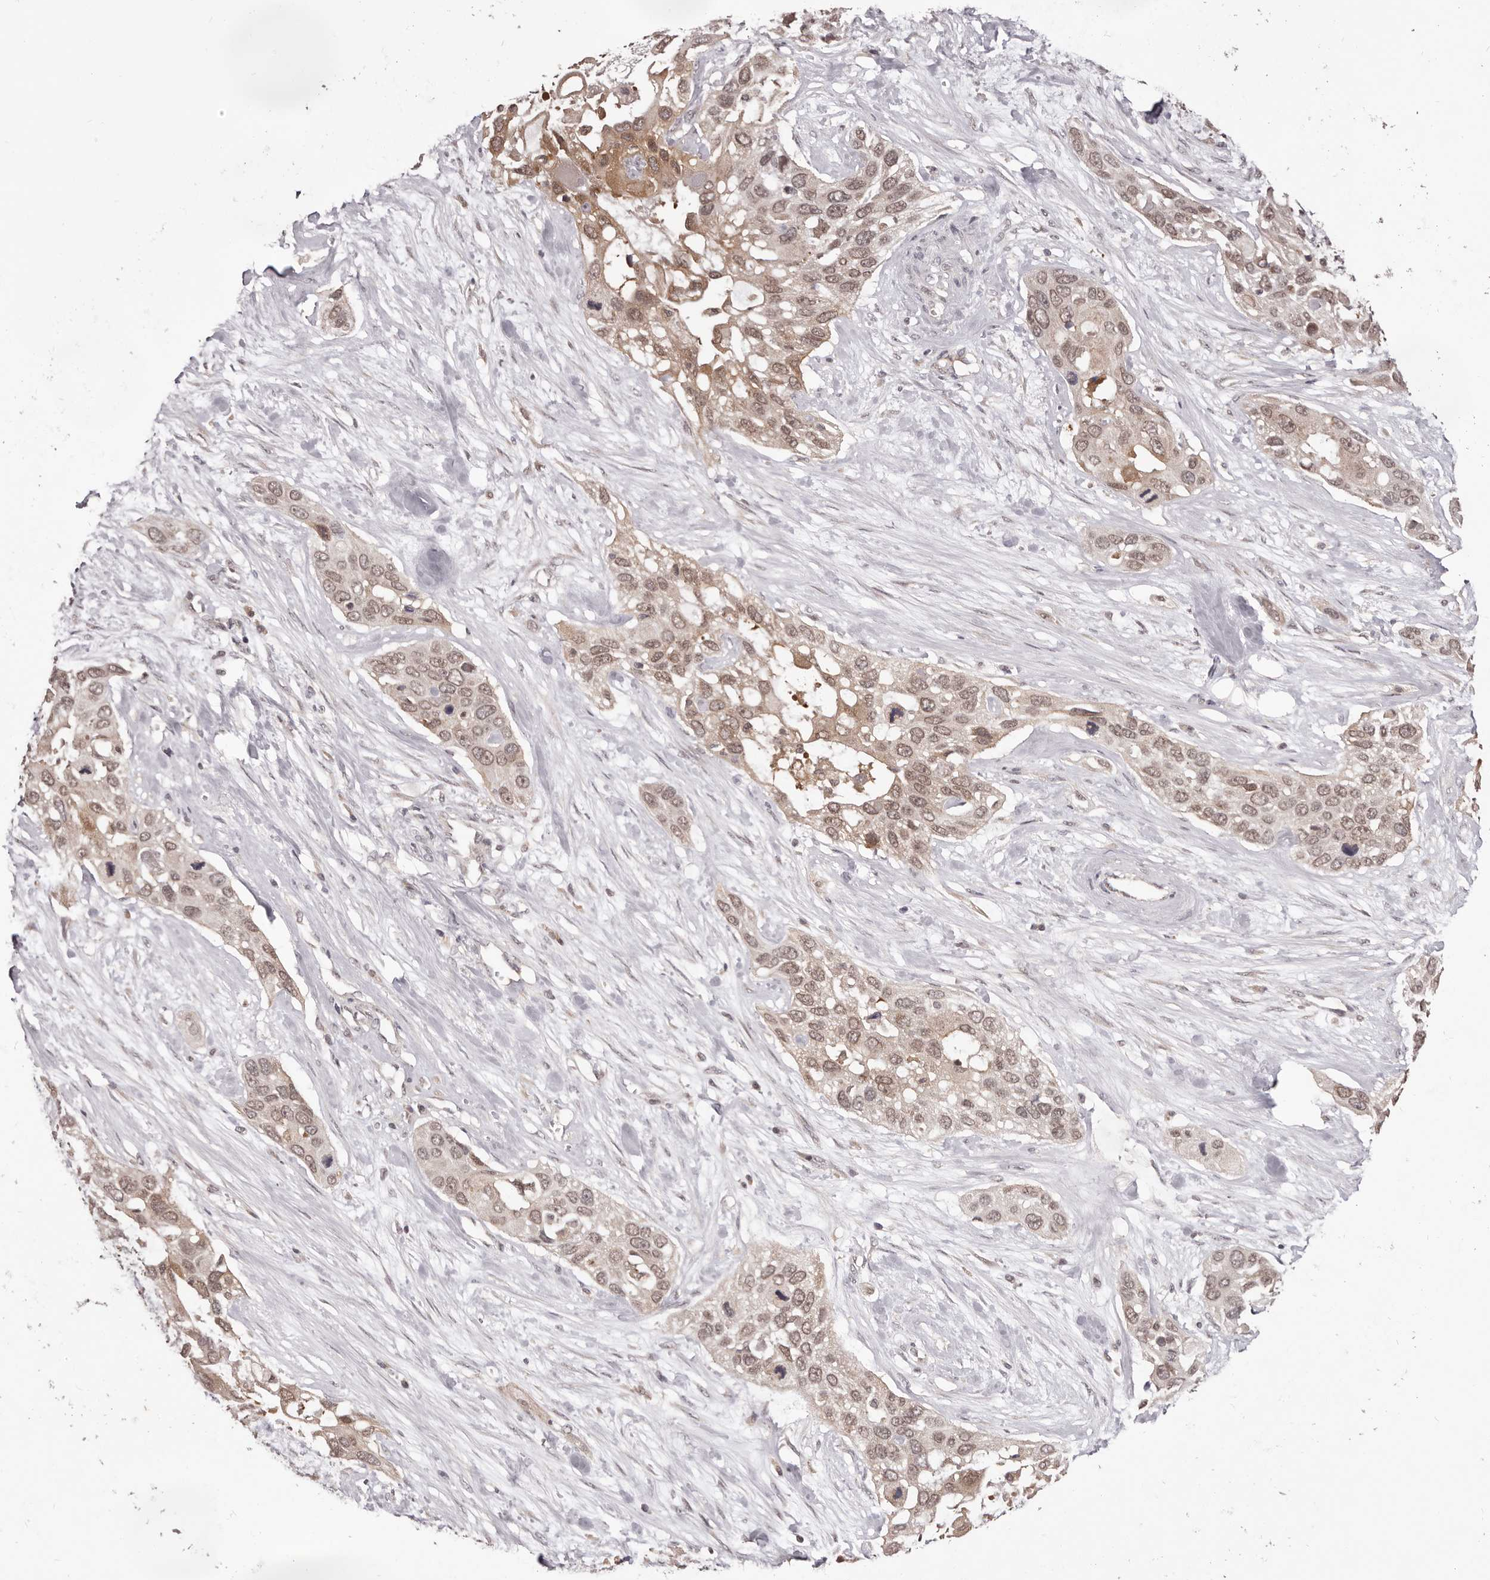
{"staining": {"intensity": "moderate", "quantity": ">75%", "location": "nuclear"}, "tissue": "pancreatic cancer", "cell_type": "Tumor cells", "image_type": "cancer", "snomed": [{"axis": "morphology", "description": "Adenocarcinoma, NOS"}, {"axis": "topography", "description": "Pancreas"}], "caption": "A medium amount of moderate nuclear expression is present in approximately >75% of tumor cells in adenocarcinoma (pancreatic) tissue. Using DAB (3,3'-diaminobenzidine) (brown) and hematoxylin (blue) stains, captured at high magnification using brightfield microscopy.", "gene": "MDP1", "patient": {"sex": "female", "age": 60}}